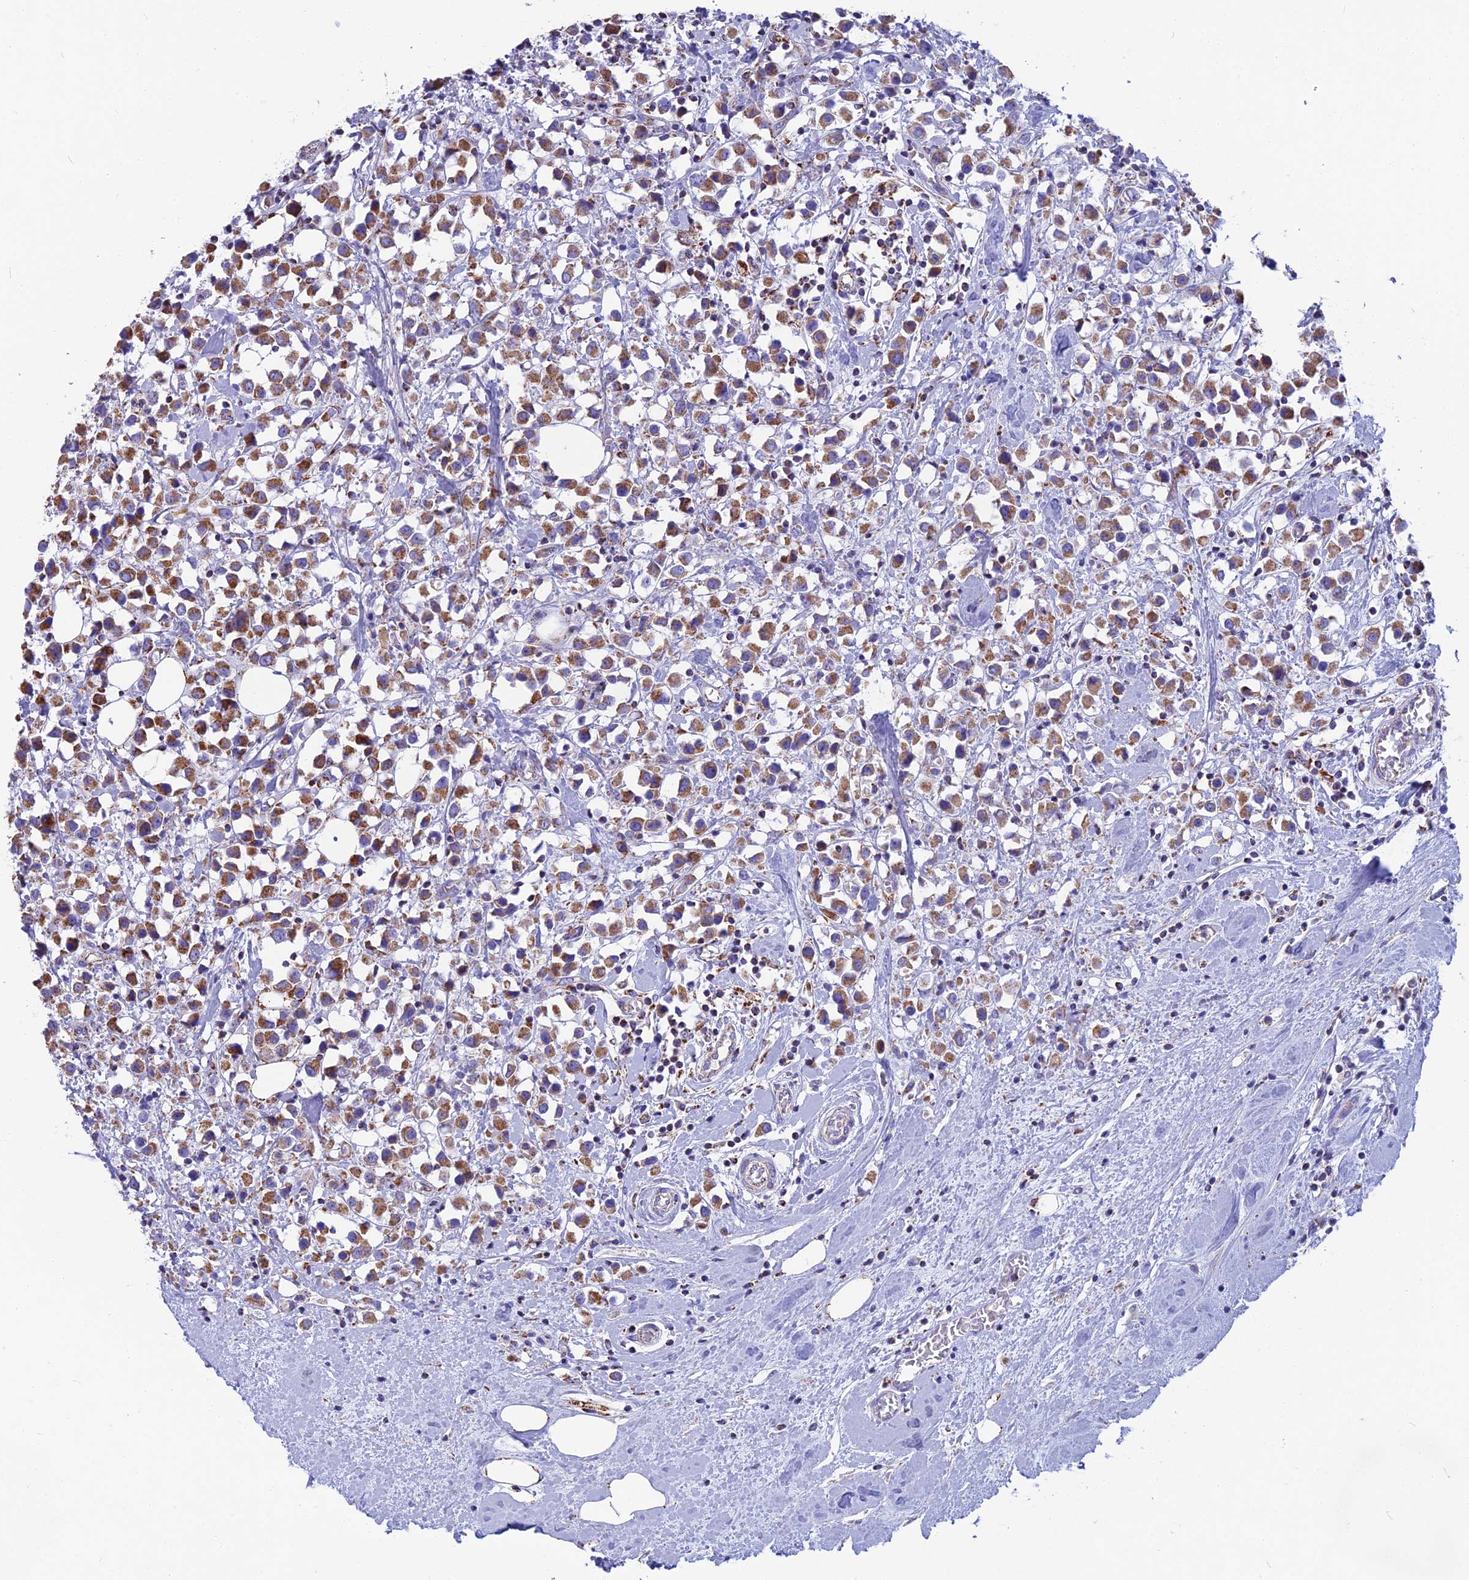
{"staining": {"intensity": "moderate", "quantity": ">75%", "location": "cytoplasmic/membranous"}, "tissue": "breast cancer", "cell_type": "Tumor cells", "image_type": "cancer", "snomed": [{"axis": "morphology", "description": "Duct carcinoma"}, {"axis": "topography", "description": "Breast"}], "caption": "Protein analysis of intraductal carcinoma (breast) tissue reveals moderate cytoplasmic/membranous staining in approximately >75% of tumor cells.", "gene": "CS", "patient": {"sex": "female", "age": 61}}